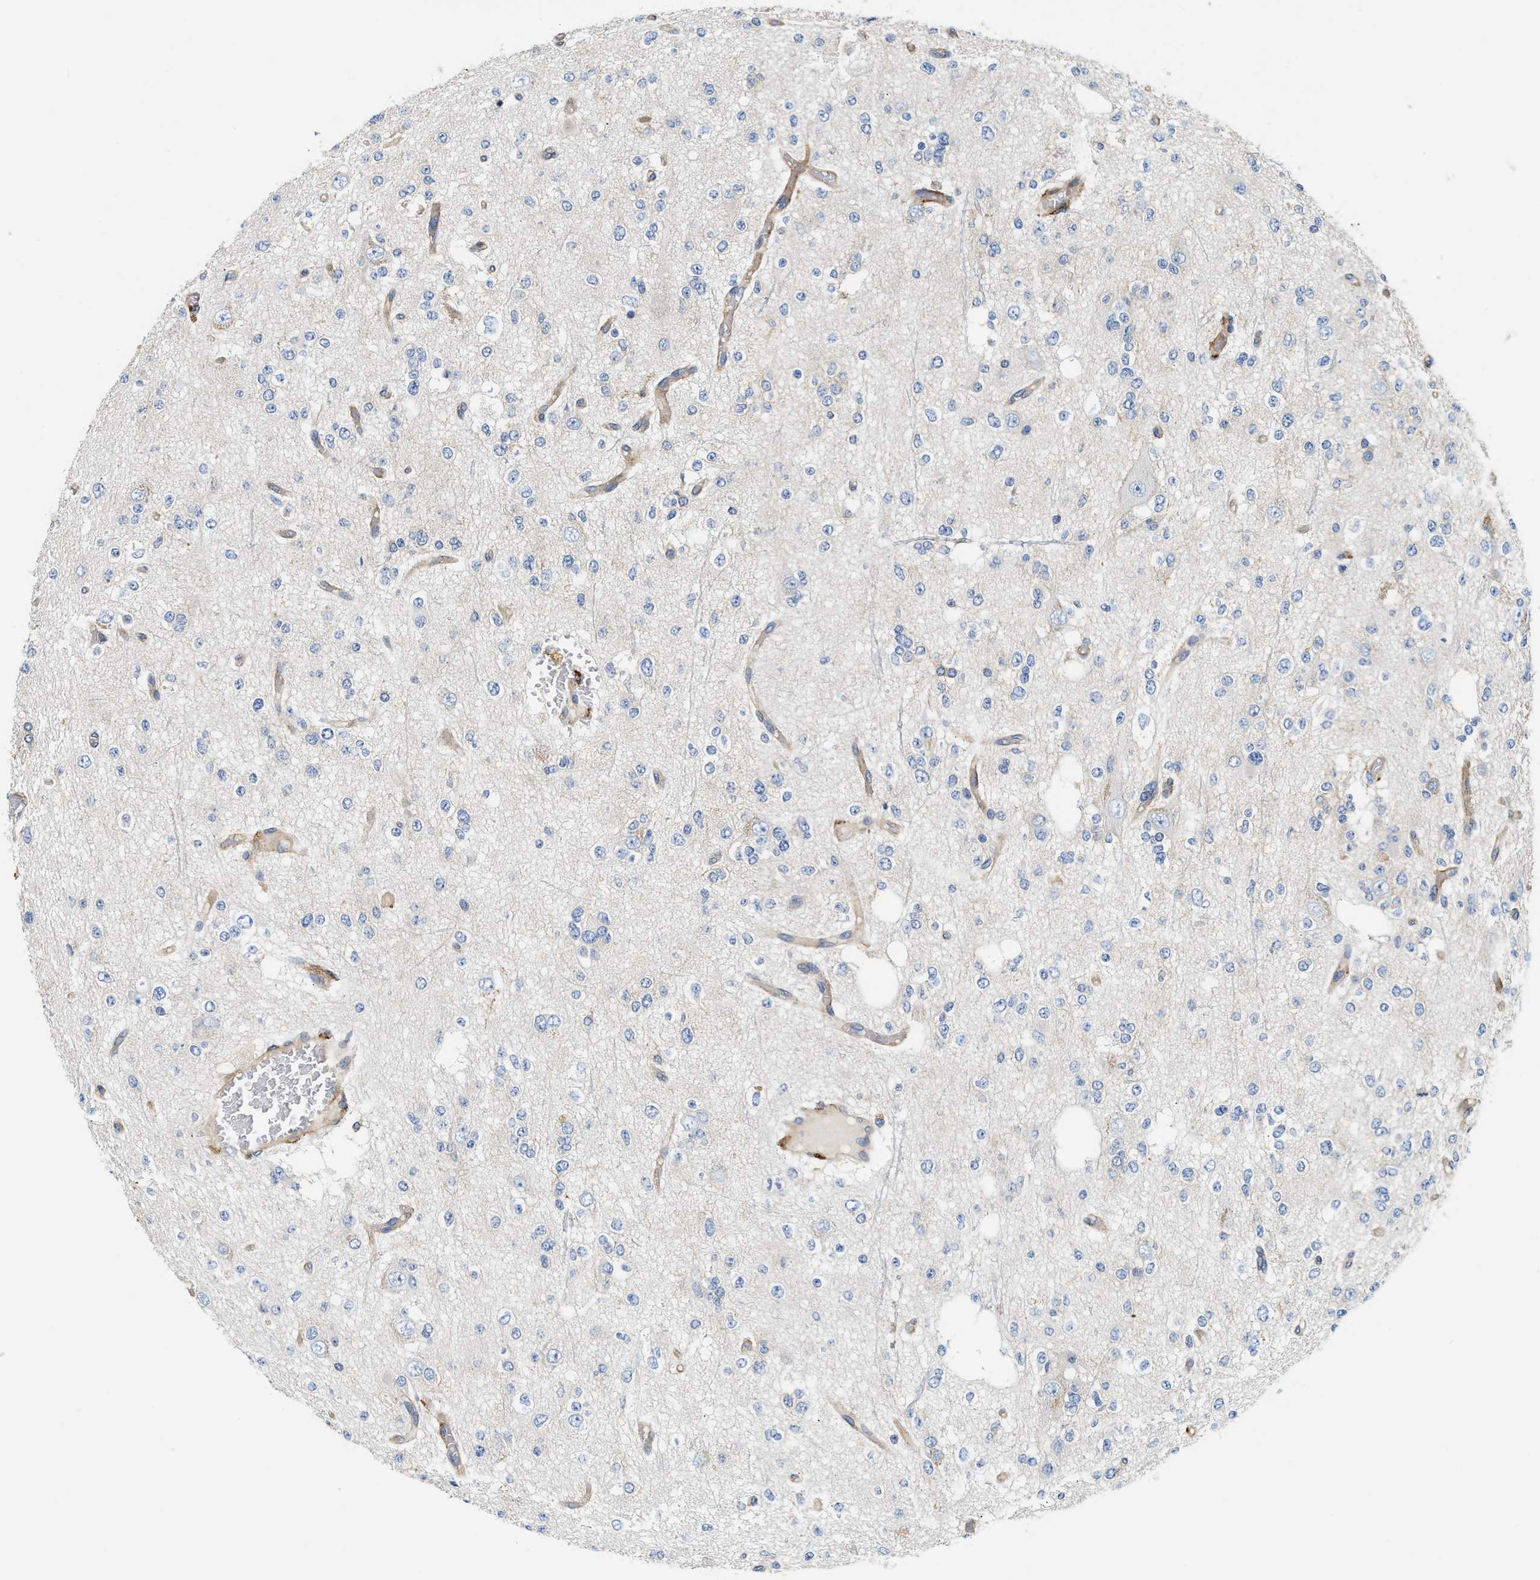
{"staining": {"intensity": "negative", "quantity": "none", "location": "none"}, "tissue": "glioma", "cell_type": "Tumor cells", "image_type": "cancer", "snomed": [{"axis": "morphology", "description": "Glioma, malignant, Low grade"}, {"axis": "topography", "description": "Brain"}], "caption": "This is a histopathology image of immunohistochemistry (IHC) staining of malignant glioma (low-grade), which shows no staining in tumor cells.", "gene": "NSUN7", "patient": {"sex": "male", "age": 38}}